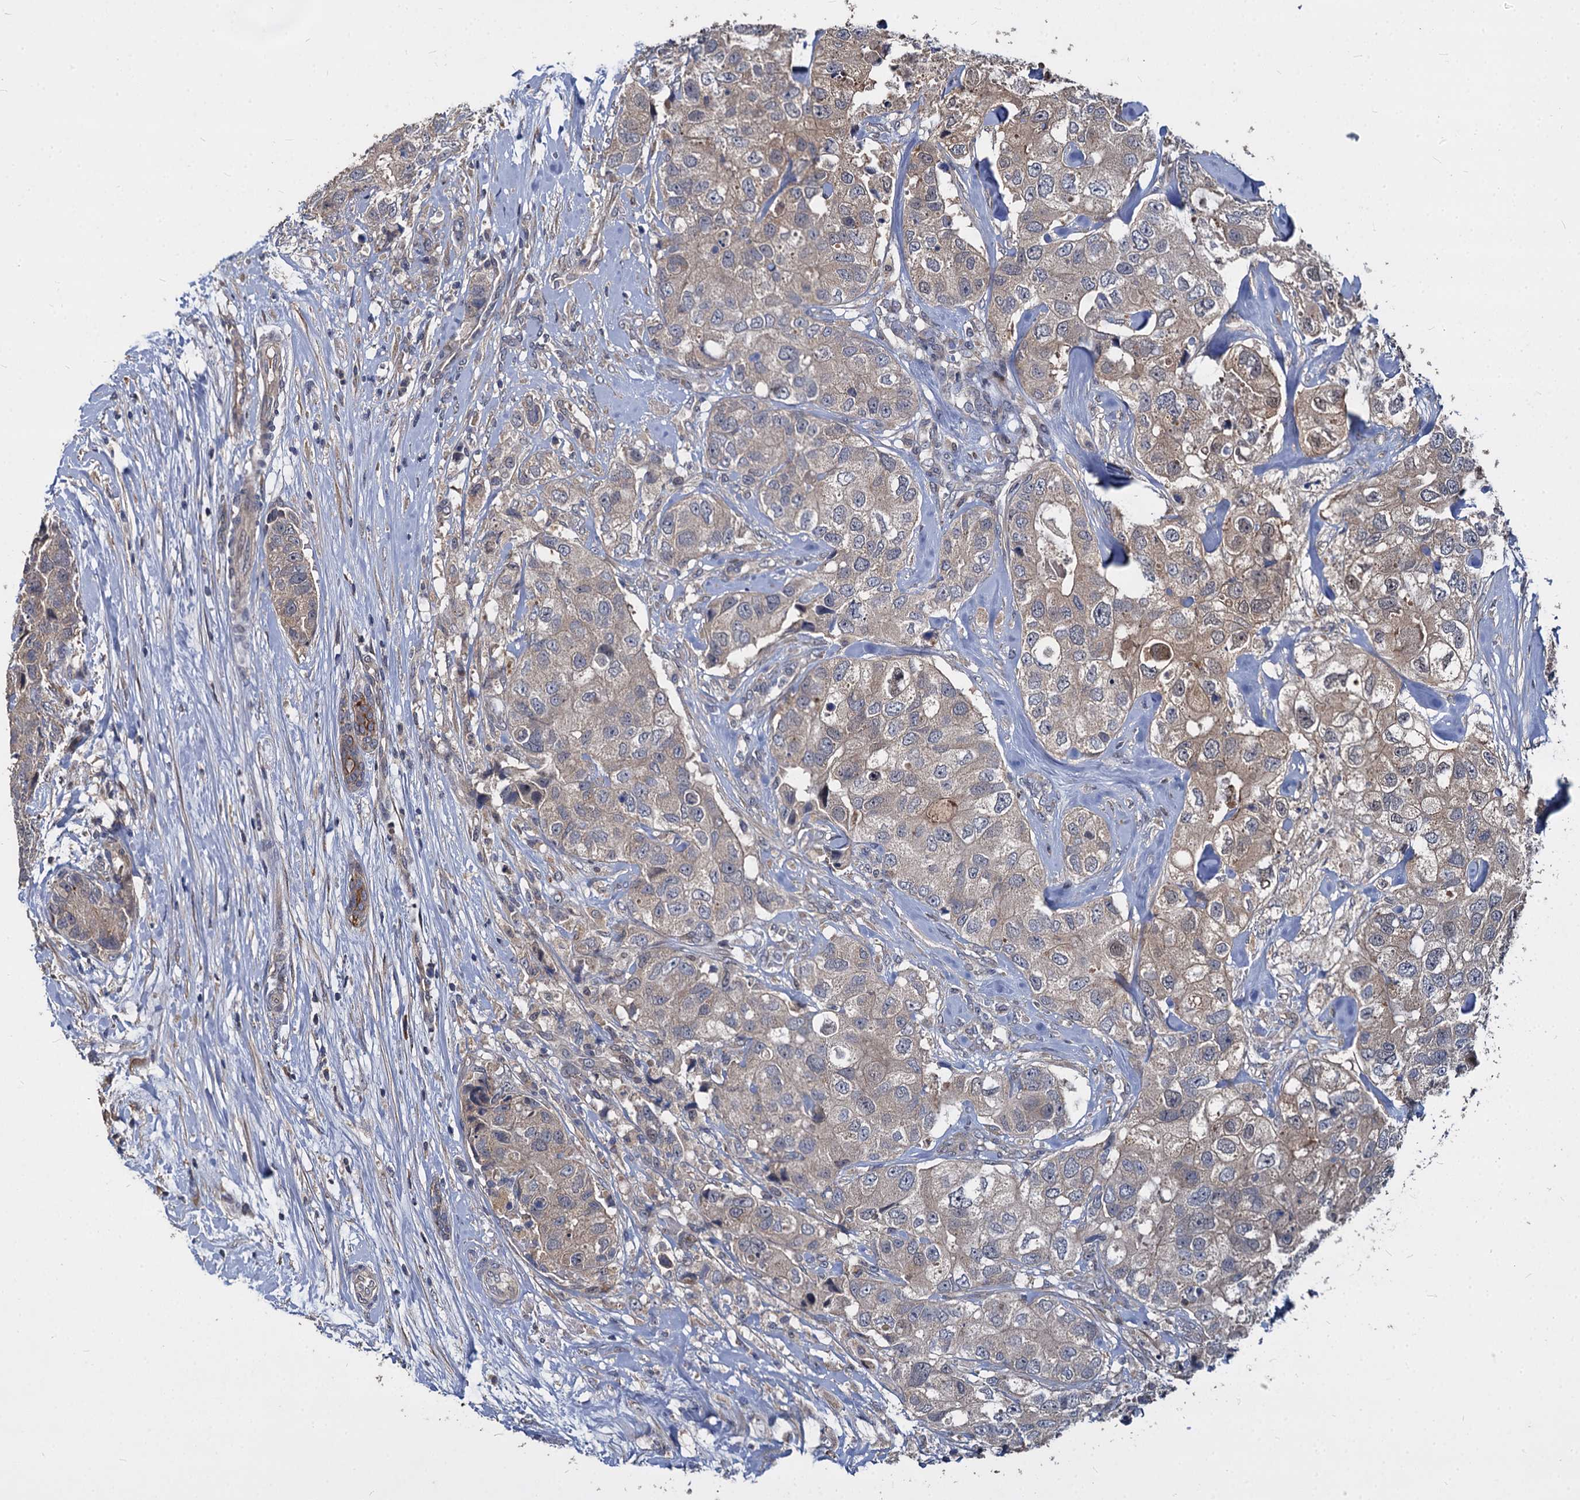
{"staining": {"intensity": "weak", "quantity": "25%-75%", "location": "cytoplasmic/membranous"}, "tissue": "breast cancer", "cell_type": "Tumor cells", "image_type": "cancer", "snomed": [{"axis": "morphology", "description": "Duct carcinoma"}, {"axis": "topography", "description": "Breast"}], "caption": "A brown stain highlights weak cytoplasmic/membranous expression of a protein in breast cancer tumor cells. The staining is performed using DAB (3,3'-diaminobenzidine) brown chromogen to label protein expression. The nuclei are counter-stained blue using hematoxylin.", "gene": "CCDC184", "patient": {"sex": "female", "age": 62}}